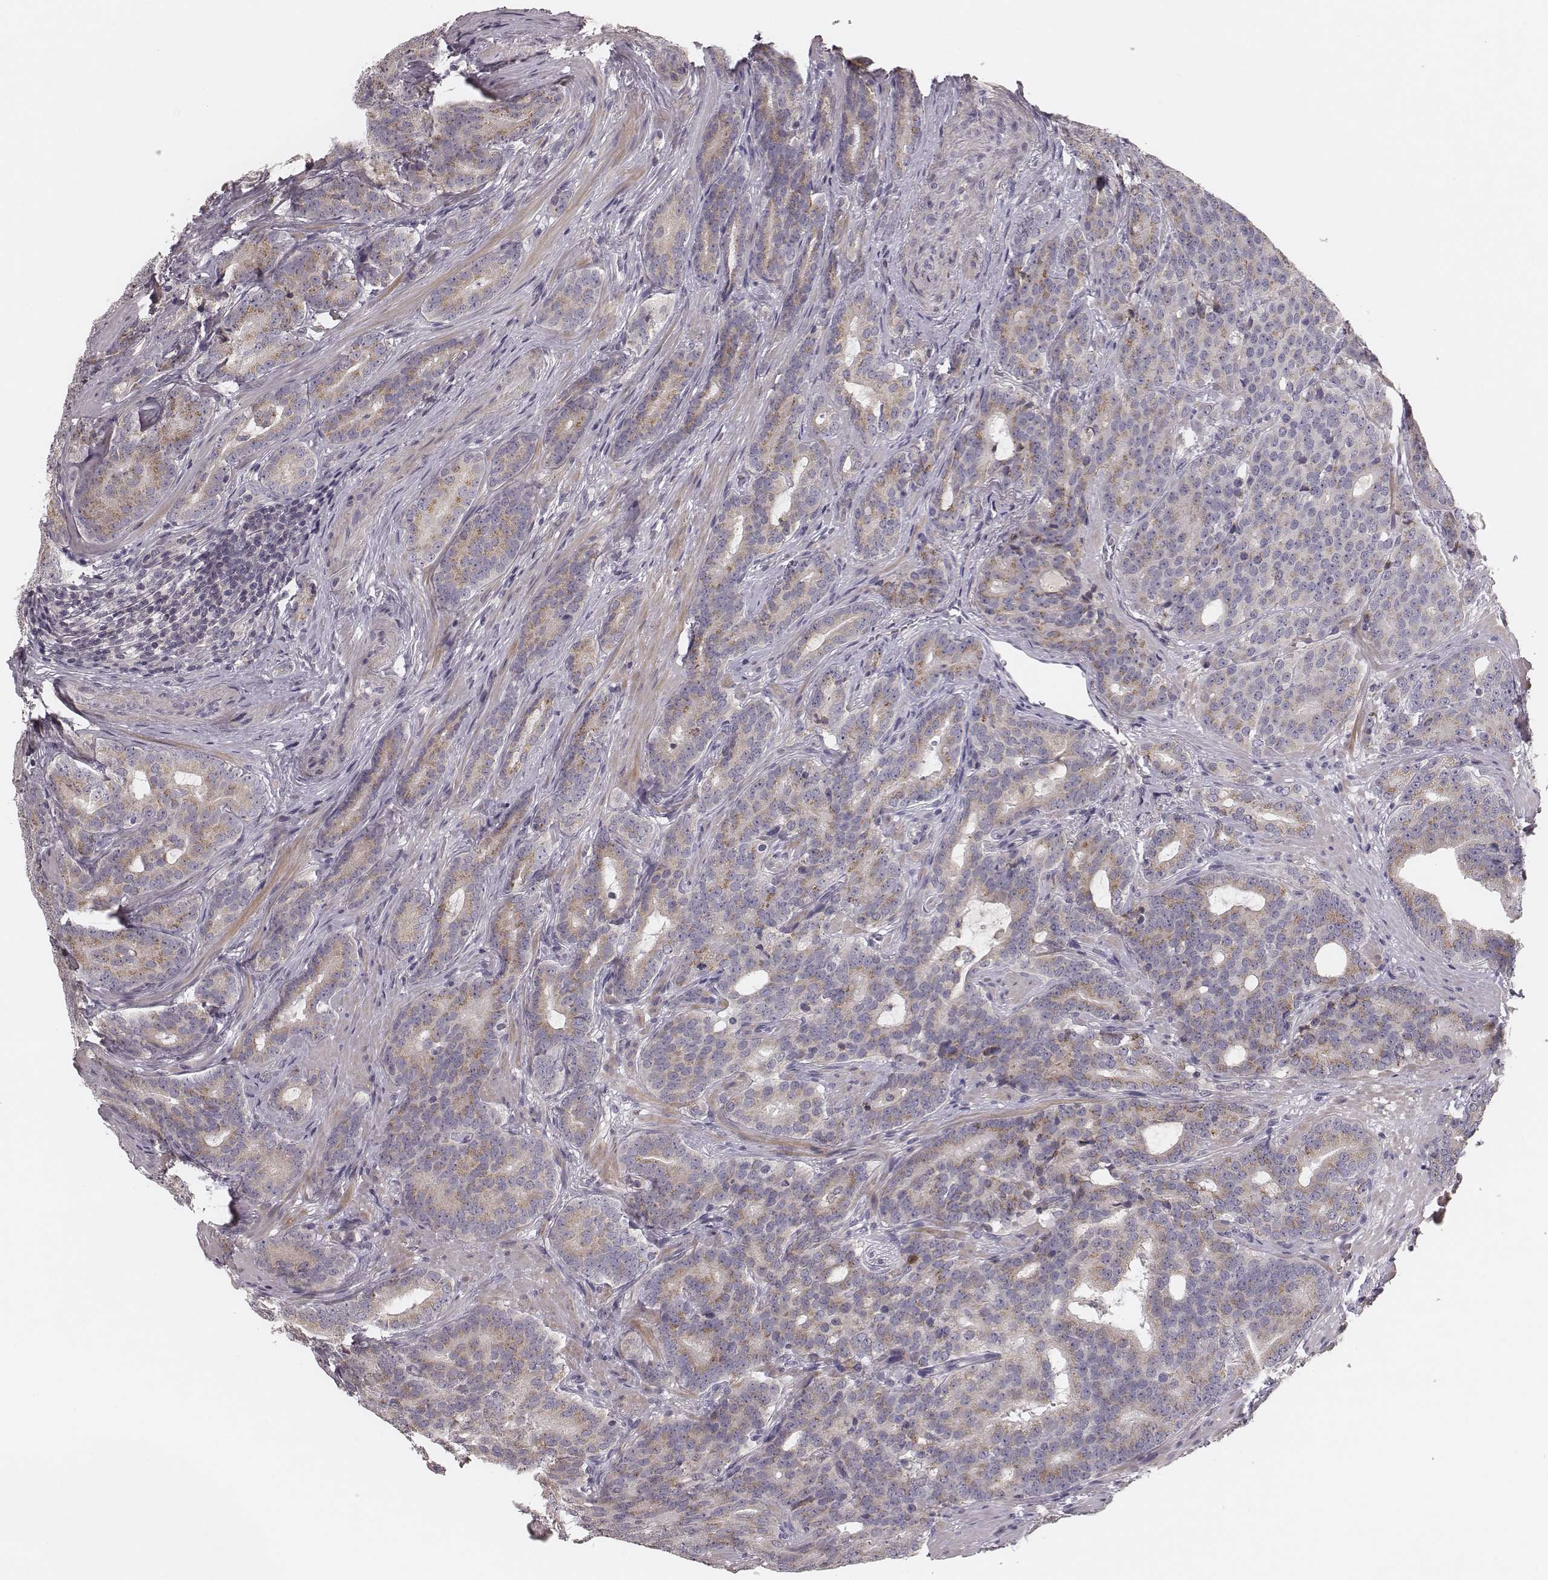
{"staining": {"intensity": "moderate", "quantity": ">75%", "location": "cytoplasmic/membranous"}, "tissue": "prostate cancer", "cell_type": "Tumor cells", "image_type": "cancer", "snomed": [{"axis": "morphology", "description": "Adenocarcinoma, NOS"}, {"axis": "topography", "description": "Prostate"}], "caption": "Protein staining reveals moderate cytoplasmic/membranous staining in approximately >75% of tumor cells in adenocarcinoma (prostate).", "gene": "SDCBP2", "patient": {"sex": "male", "age": 71}}